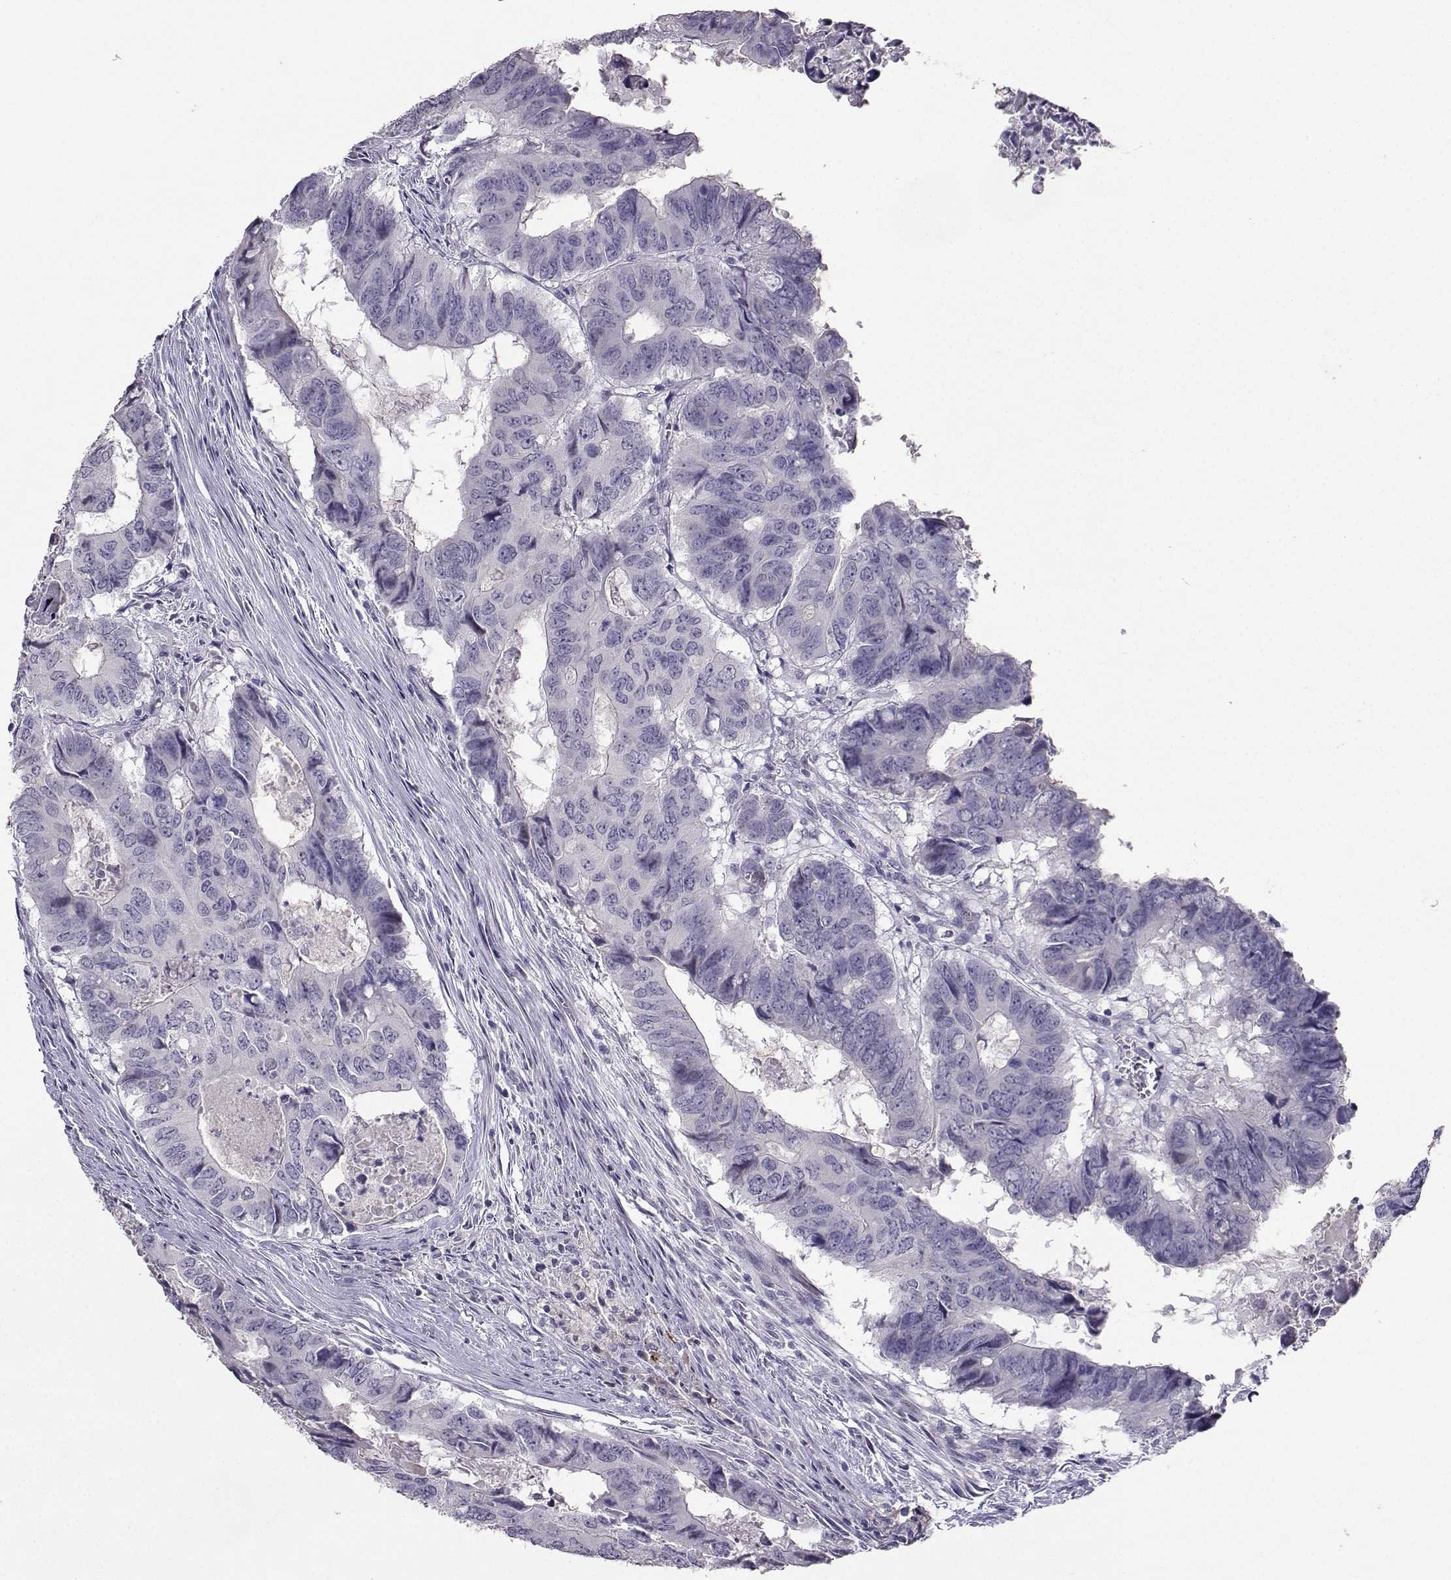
{"staining": {"intensity": "negative", "quantity": "none", "location": "none"}, "tissue": "colorectal cancer", "cell_type": "Tumor cells", "image_type": "cancer", "snomed": [{"axis": "morphology", "description": "Adenocarcinoma, NOS"}, {"axis": "topography", "description": "Colon"}], "caption": "Immunohistochemical staining of human colorectal adenocarcinoma exhibits no significant positivity in tumor cells.", "gene": "CARTPT", "patient": {"sex": "male", "age": 79}}